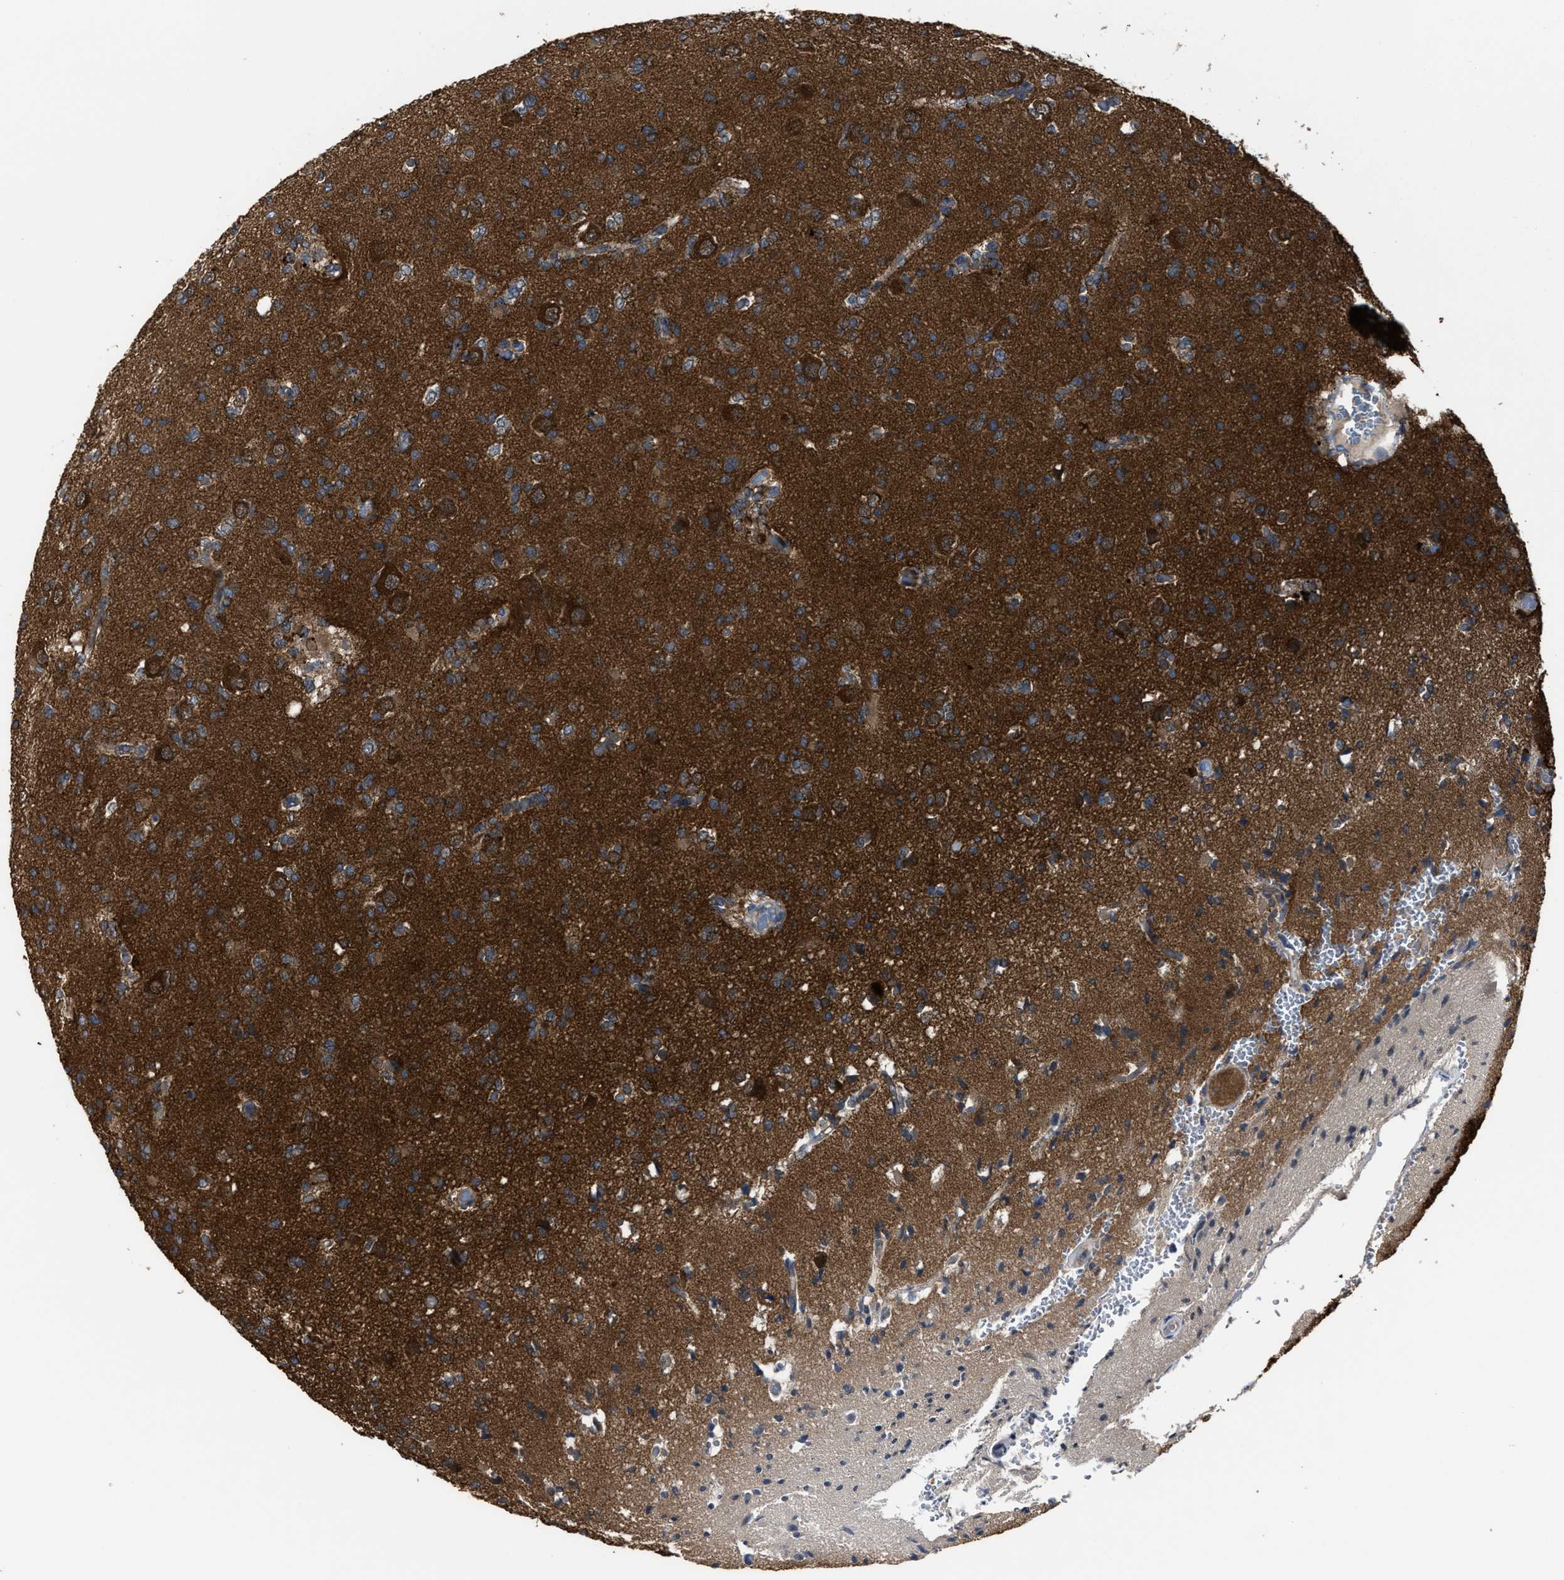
{"staining": {"intensity": "strong", "quantity": "25%-75%", "location": "cytoplasmic/membranous"}, "tissue": "glioma", "cell_type": "Tumor cells", "image_type": "cancer", "snomed": [{"axis": "morphology", "description": "Glioma, malignant, Low grade"}, {"axis": "topography", "description": "Brain"}], "caption": "This micrograph exhibits glioma stained with IHC to label a protein in brown. The cytoplasmic/membranous of tumor cells show strong positivity for the protein. Nuclei are counter-stained blue.", "gene": "PASK", "patient": {"sex": "female", "age": 22}}